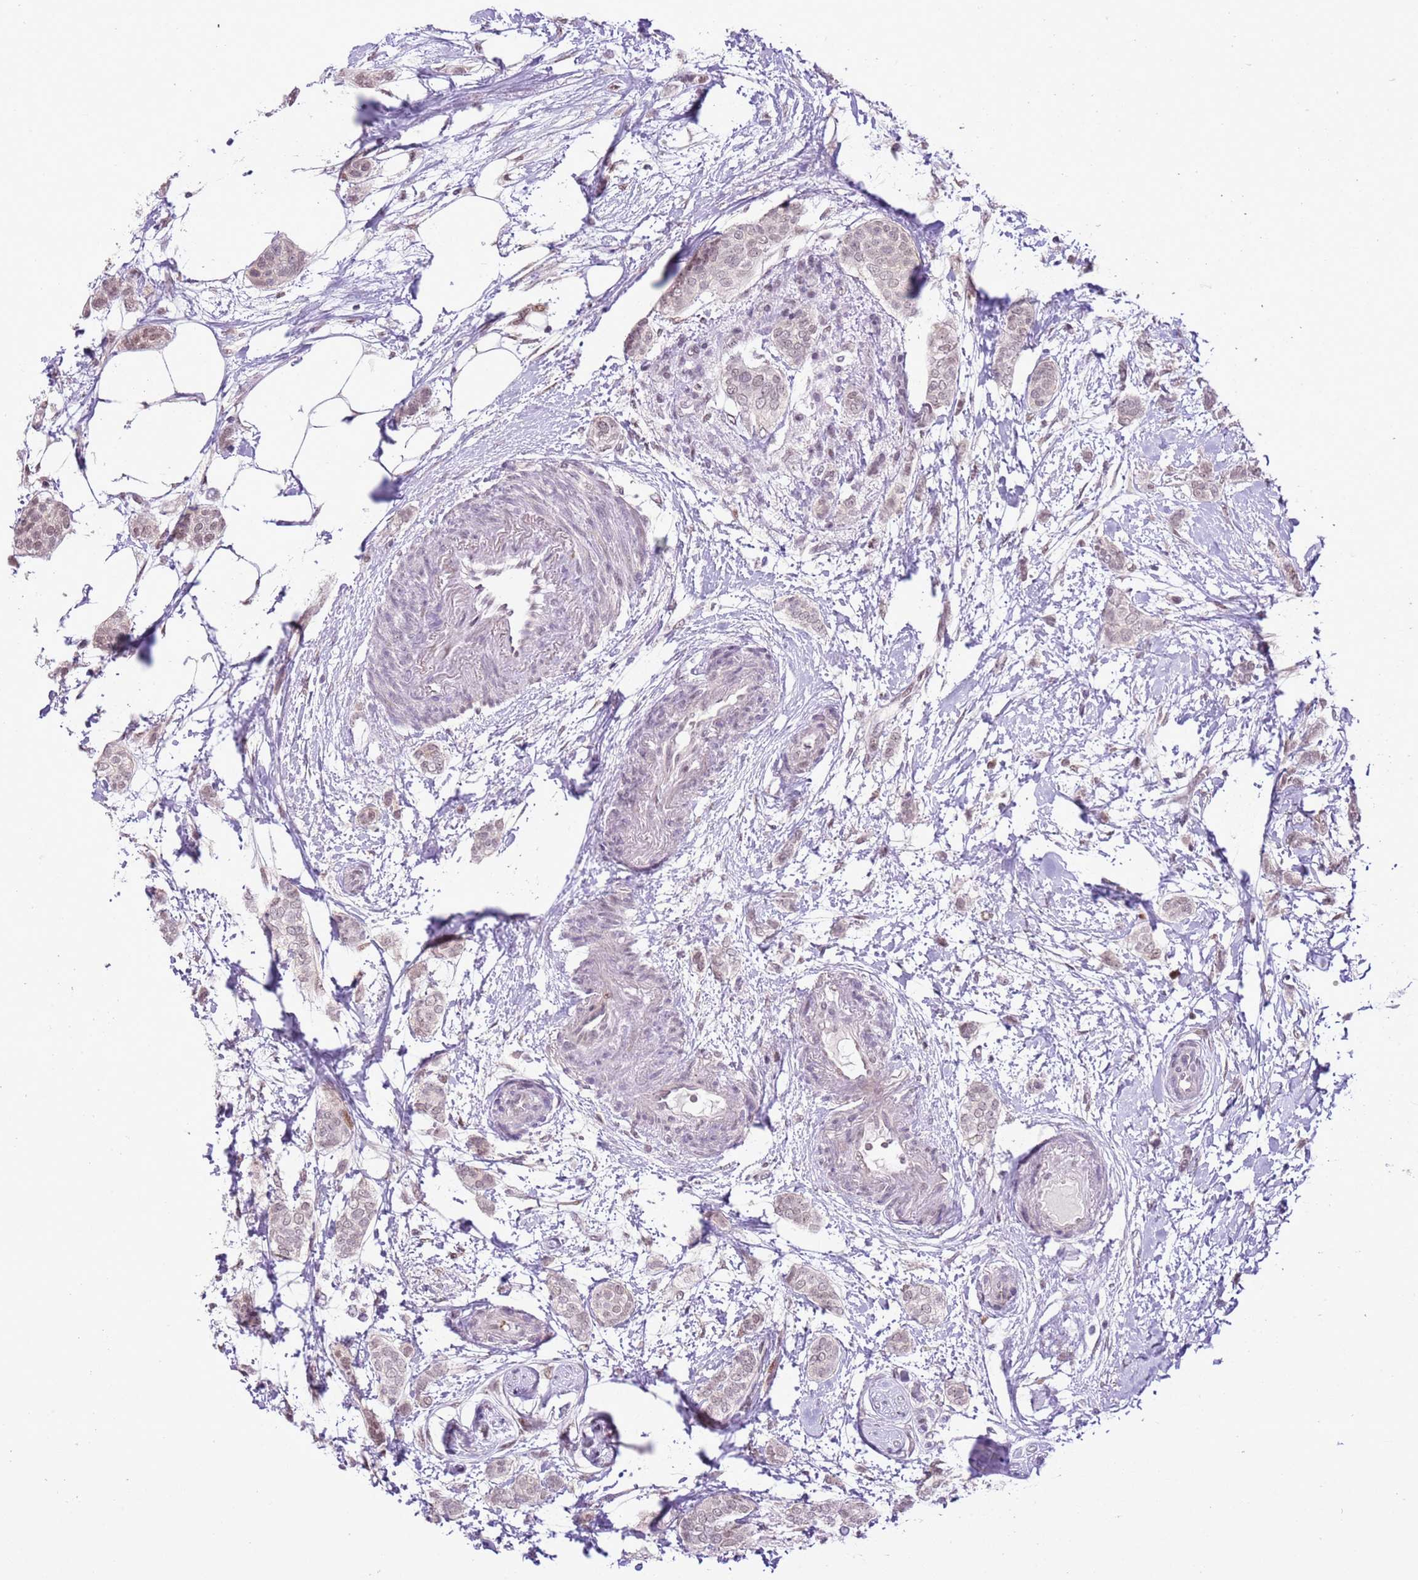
{"staining": {"intensity": "weak", "quantity": "<25%", "location": "nuclear"}, "tissue": "breast cancer", "cell_type": "Tumor cells", "image_type": "cancer", "snomed": [{"axis": "morphology", "description": "Duct carcinoma"}, {"axis": "topography", "description": "Breast"}], "caption": "This micrograph is of infiltrating ductal carcinoma (breast) stained with immunohistochemistry to label a protein in brown with the nuclei are counter-stained blue. There is no expression in tumor cells.", "gene": "NACC2", "patient": {"sex": "female", "age": 72}}